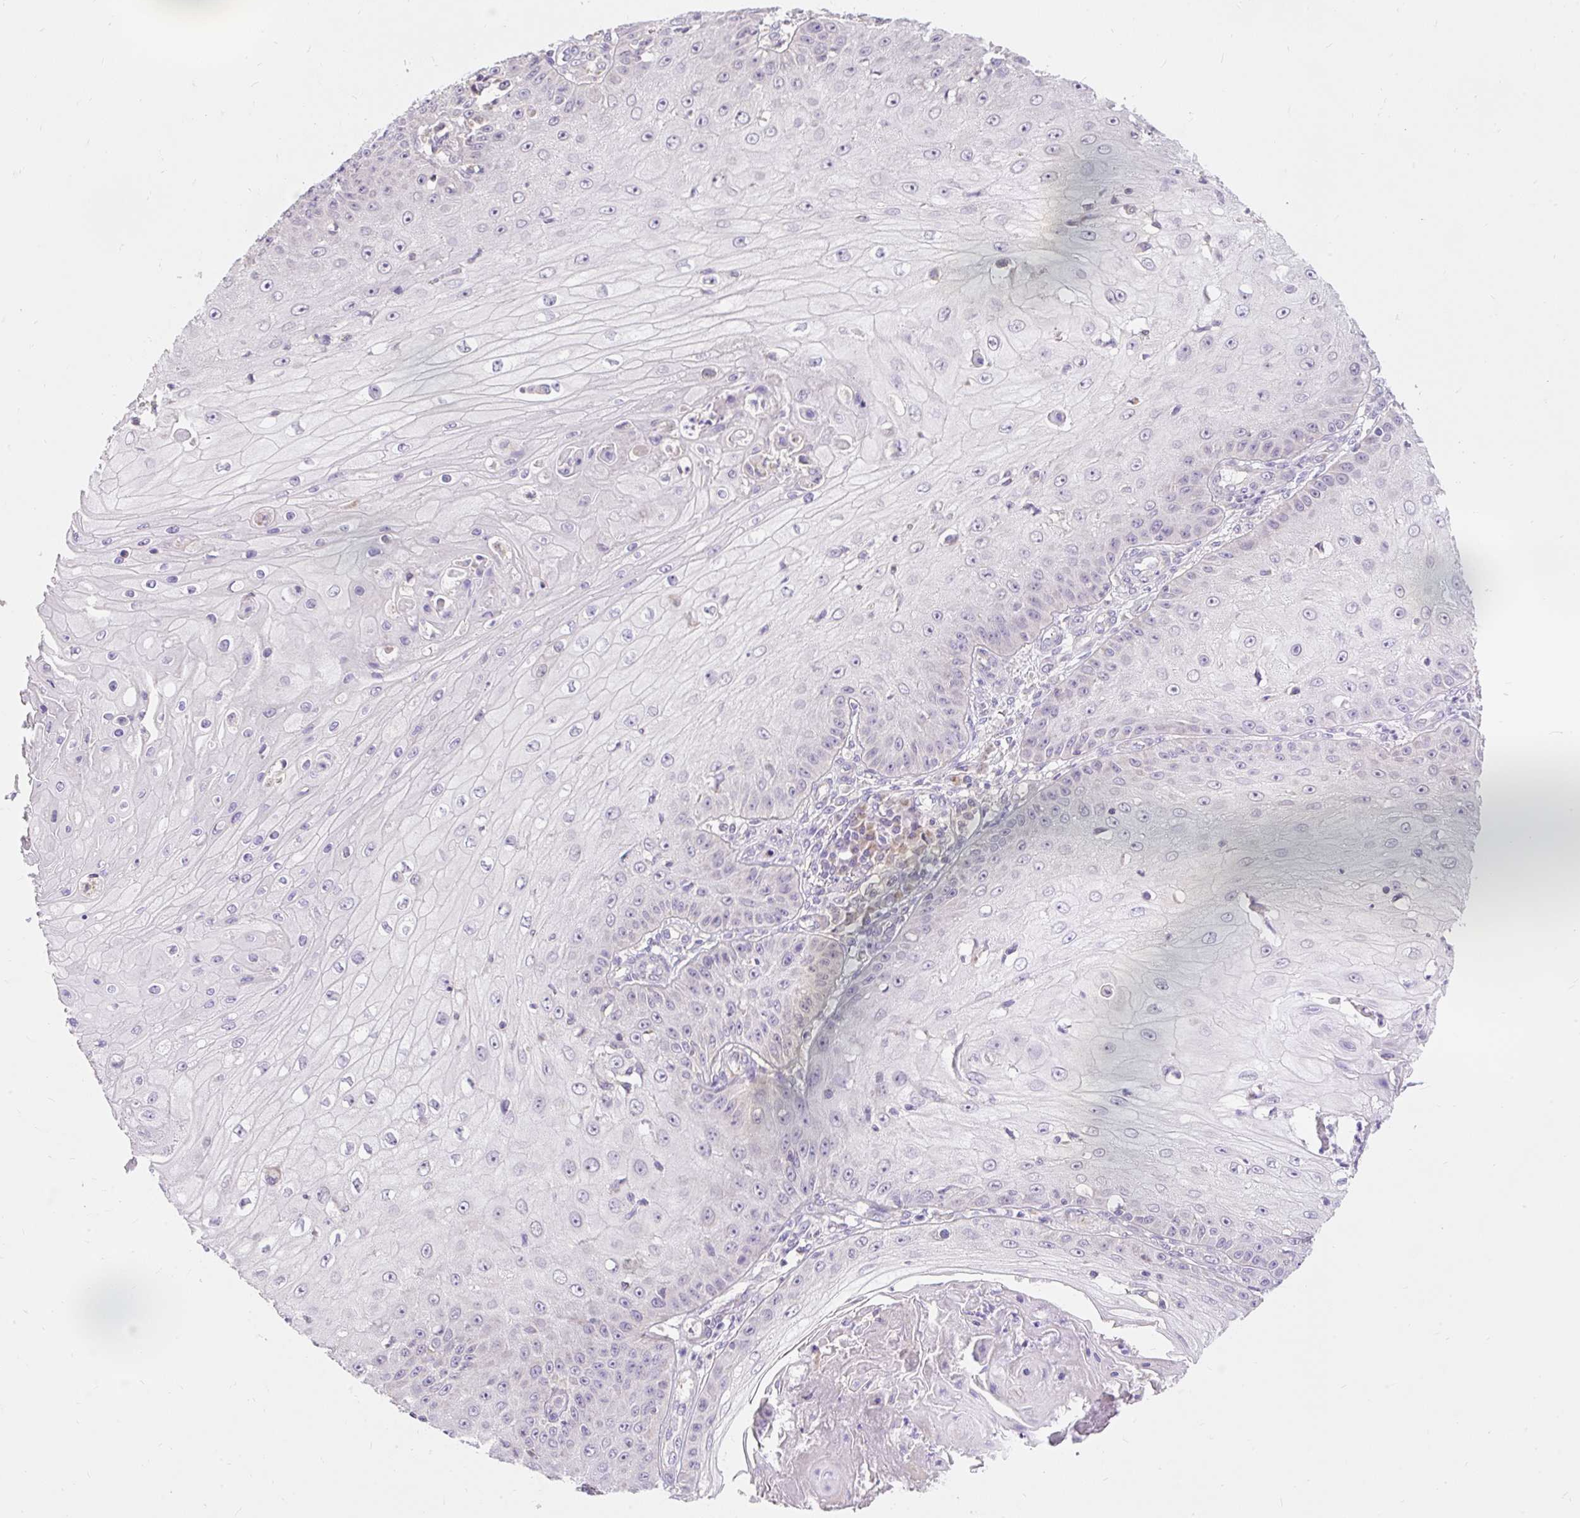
{"staining": {"intensity": "negative", "quantity": "none", "location": "none"}, "tissue": "skin cancer", "cell_type": "Tumor cells", "image_type": "cancer", "snomed": [{"axis": "morphology", "description": "Squamous cell carcinoma, NOS"}, {"axis": "topography", "description": "Skin"}], "caption": "An immunohistochemistry (IHC) histopathology image of skin cancer (squamous cell carcinoma) is shown. There is no staining in tumor cells of skin cancer (squamous cell carcinoma).", "gene": "PMAIP1", "patient": {"sex": "male", "age": 70}}